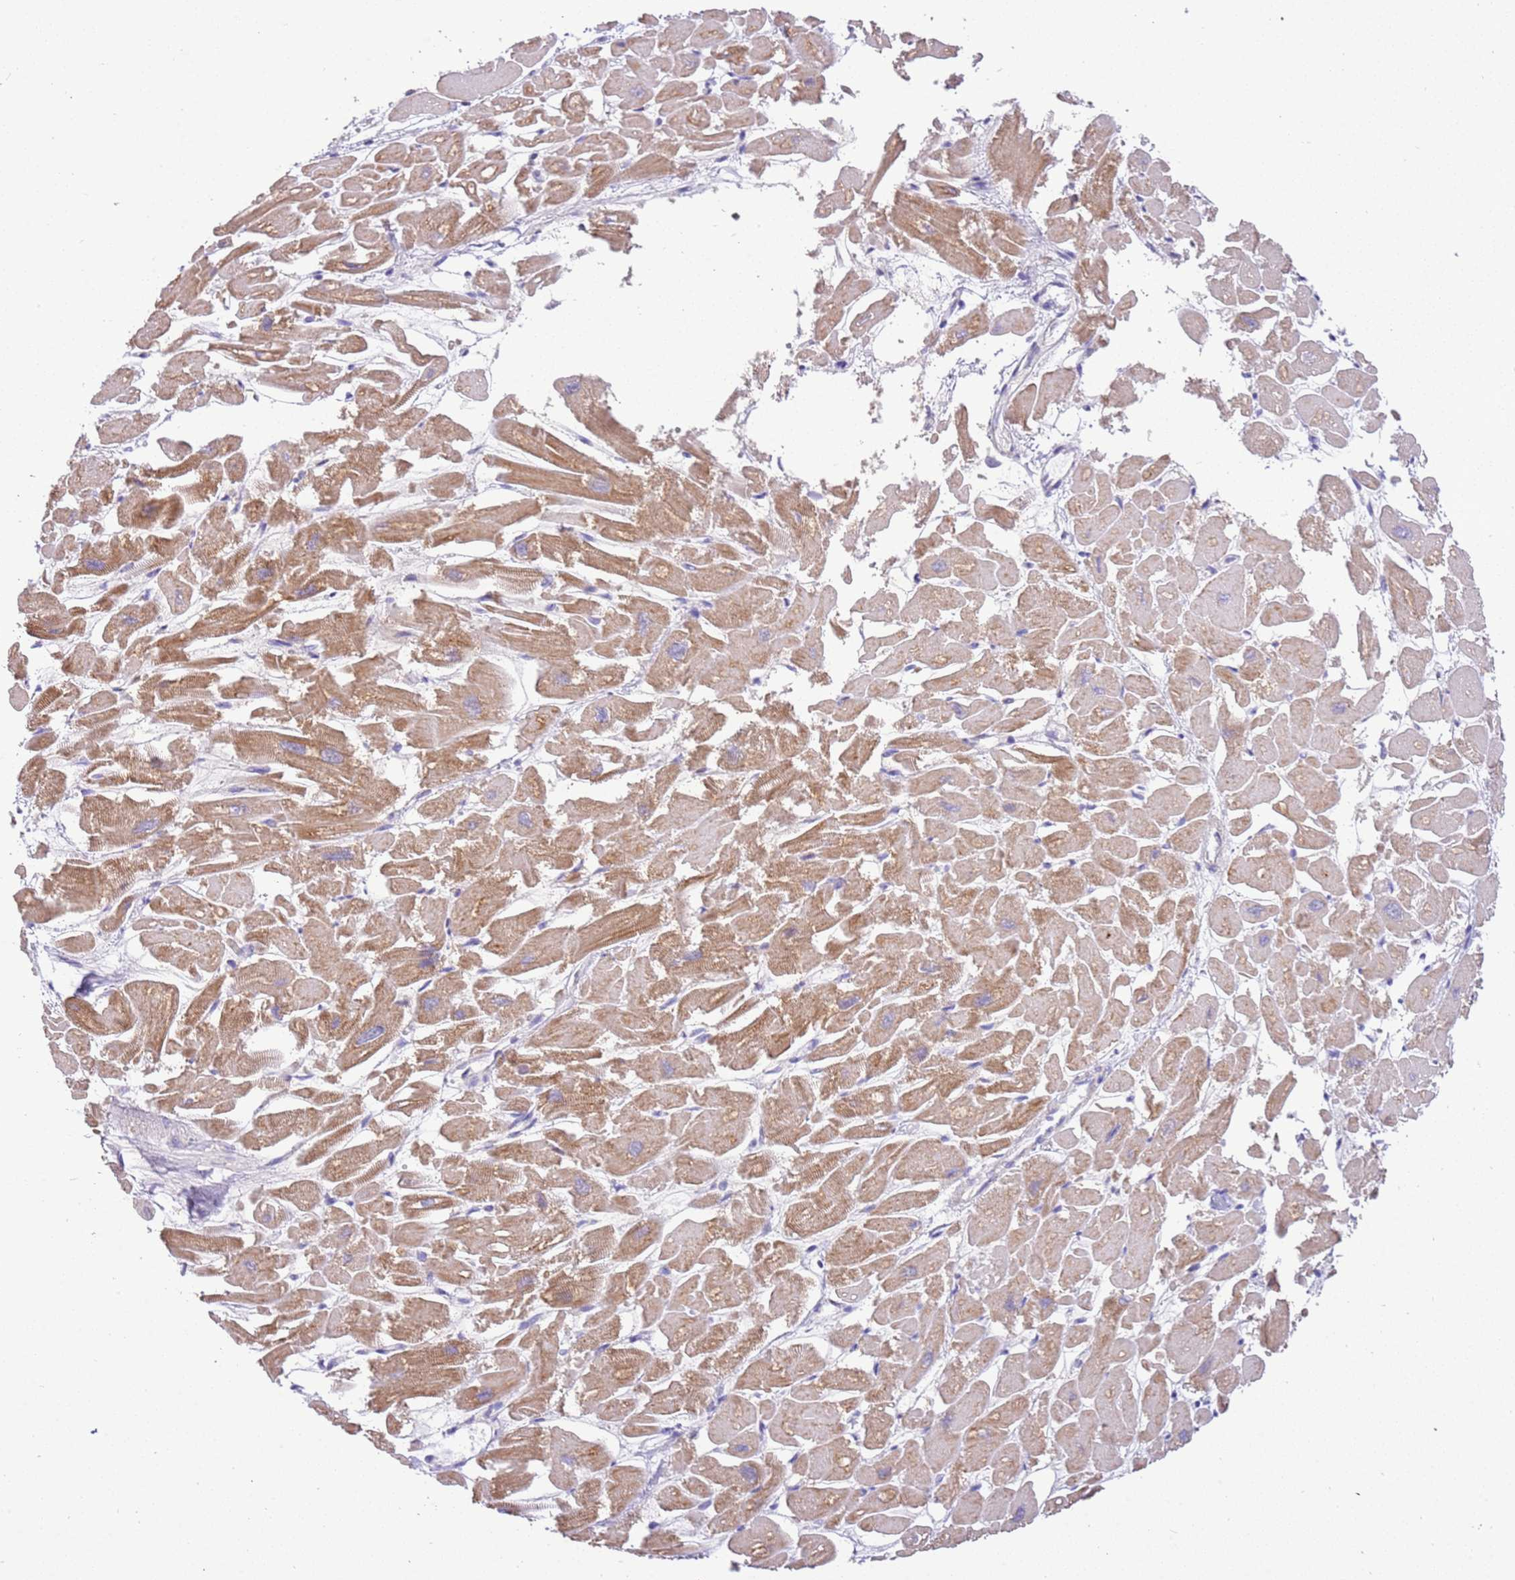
{"staining": {"intensity": "strong", "quantity": "25%-75%", "location": "cytoplasmic/membranous"}, "tissue": "heart muscle", "cell_type": "Cardiomyocytes", "image_type": "normal", "snomed": [{"axis": "morphology", "description": "Normal tissue, NOS"}, {"axis": "topography", "description": "Heart"}], "caption": "Brown immunohistochemical staining in normal heart muscle displays strong cytoplasmic/membranous staining in approximately 25%-75% of cardiomyocytes. (DAB IHC, brown staining for protein, blue staining for nuclei).", "gene": "SUCLG2", "patient": {"sex": "male", "age": 54}}